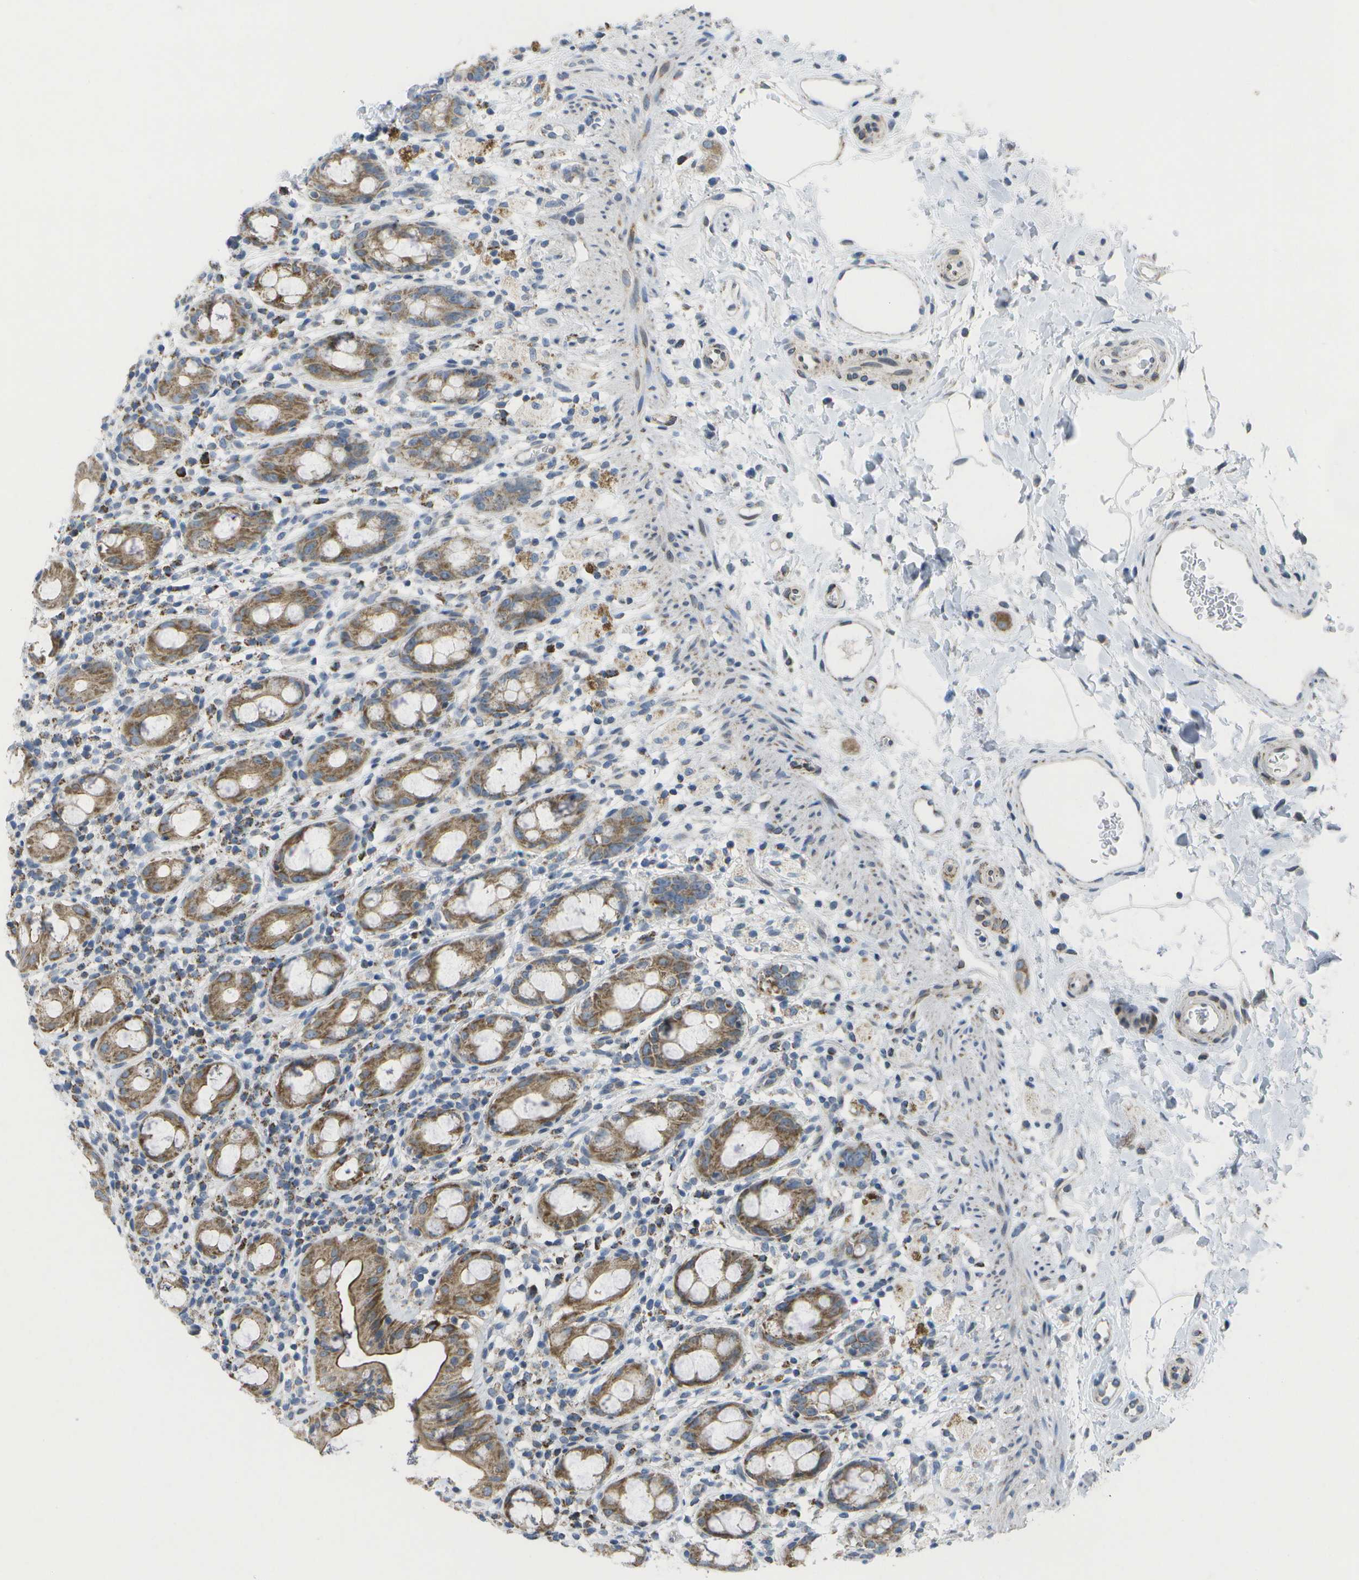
{"staining": {"intensity": "moderate", "quantity": ">75%", "location": "cytoplasmic/membranous"}, "tissue": "rectum", "cell_type": "Glandular cells", "image_type": "normal", "snomed": [{"axis": "morphology", "description": "Normal tissue, NOS"}, {"axis": "topography", "description": "Rectum"}], "caption": "Benign rectum reveals moderate cytoplasmic/membranous staining in about >75% of glandular cells, visualized by immunohistochemistry.", "gene": "TMEM223", "patient": {"sex": "male", "age": 44}}